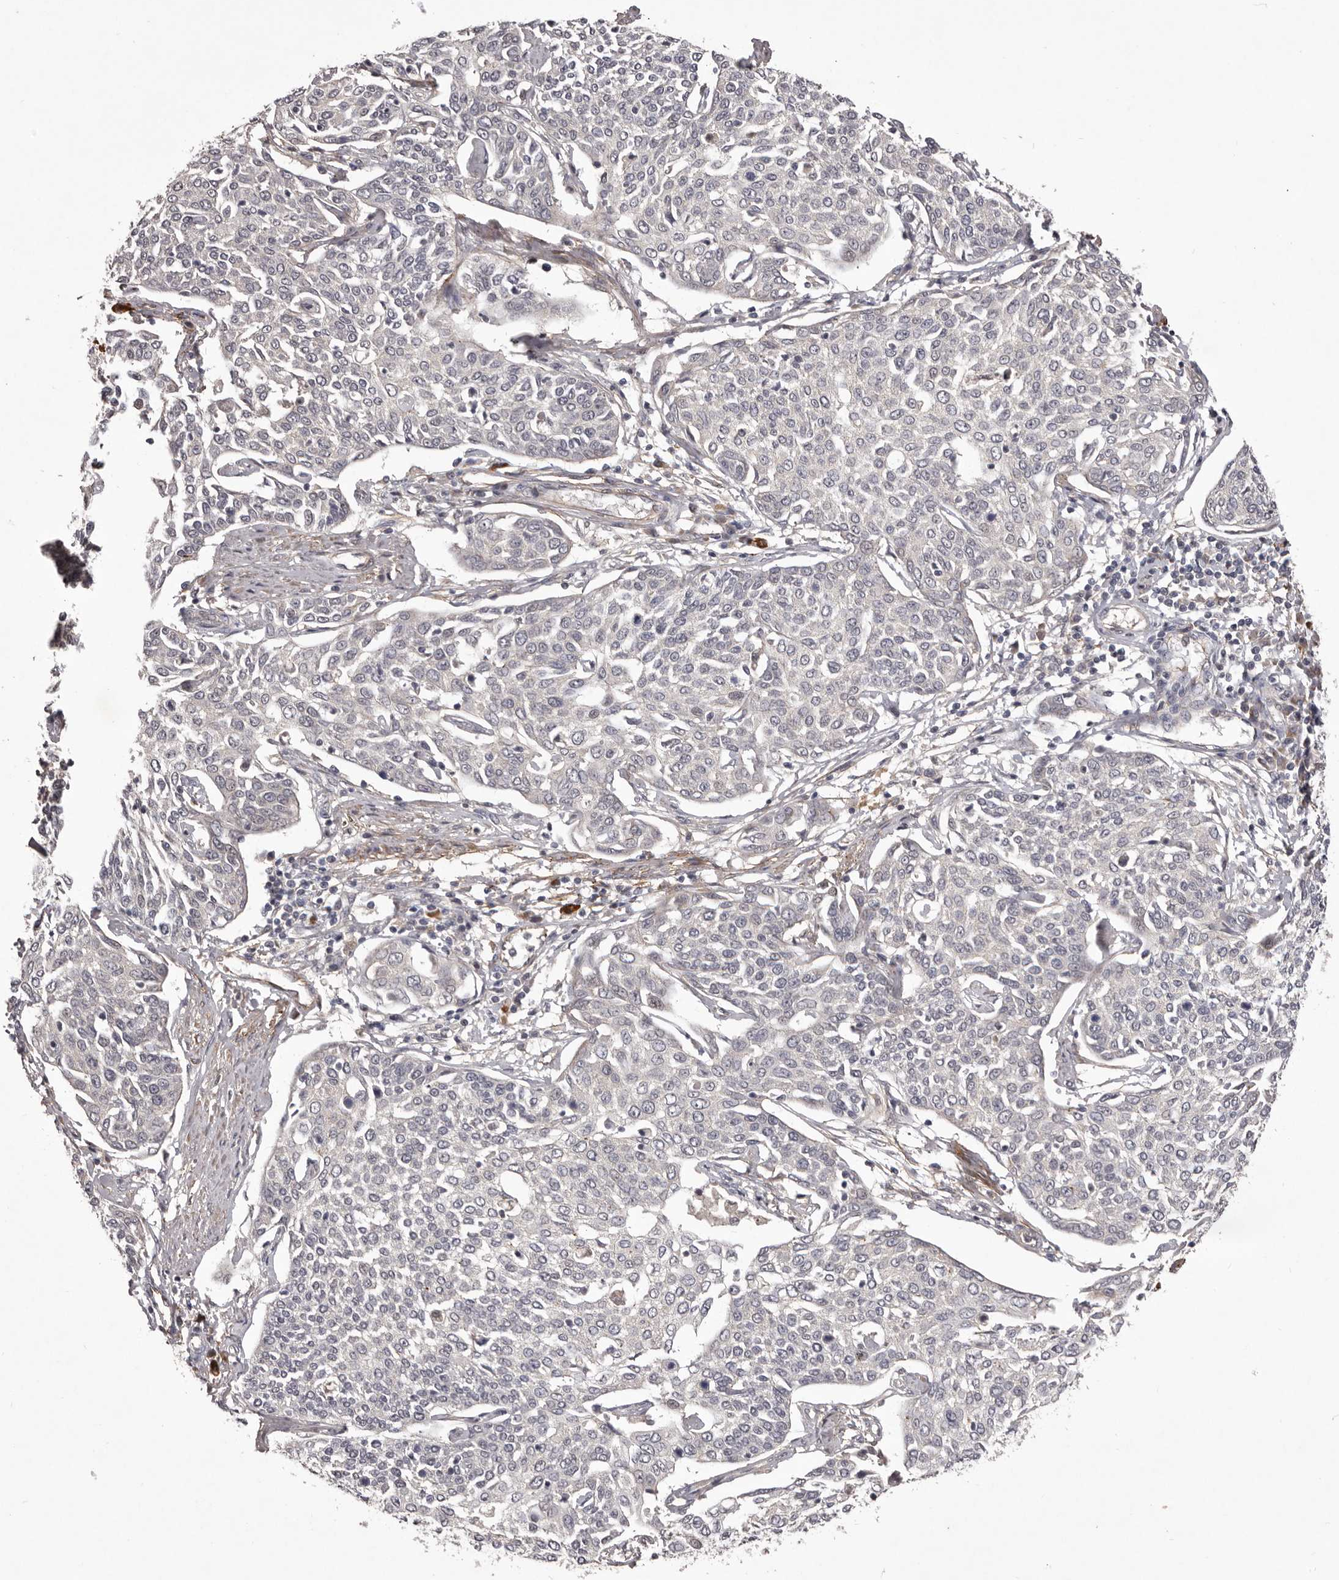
{"staining": {"intensity": "negative", "quantity": "none", "location": "none"}, "tissue": "cervical cancer", "cell_type": "Tumor cells", "image_type": "cancer", "snomed": [{"axis": "morphology", "description": "Squamous cell carcinoma, NOS"}, {"axis": "topography", "description": "Cervix"}], "caption": "Immunohistochemistry histopathology image of neoplastic tissue: cervical cancer stained with DAB (3,3'-diaminobenzidine) shows no significant protein positivity in tumor cells. (Immunohistochemistry (ihc), brightfield microscopy, high magnification).", "gene": "HBS1L", "patient": {"sex": "female", "age": 34}}